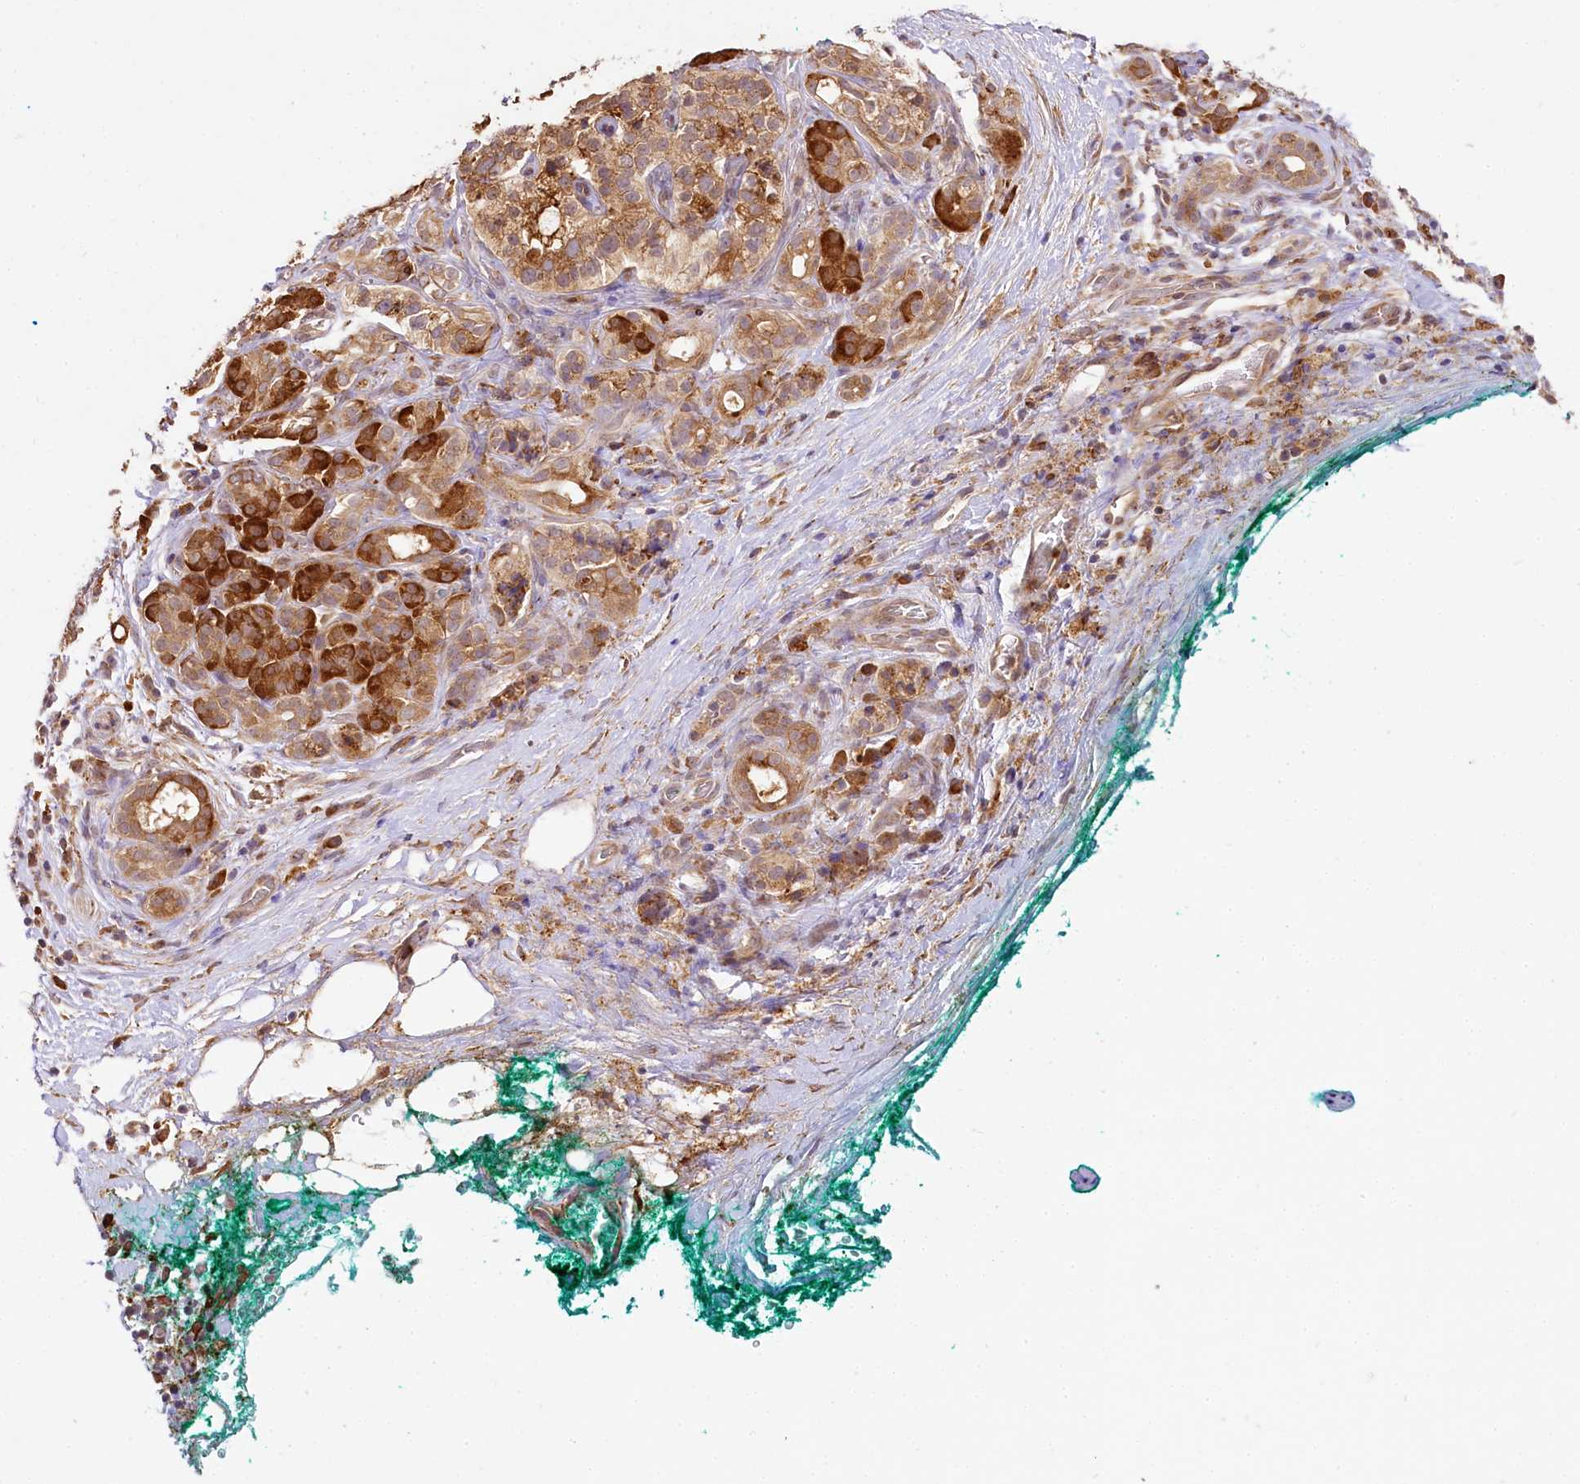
{"staining": {"intensity": "moderate", "quantity": ">75%", "location": "cytoplasmic/membranous"}, "tissue": "pancreatic cancer", "cell_type": "Tumor cells", "image_type": "cancer", "snomed": [{"axis": "morphology", "description": "Adenocarcinoma, NOS"}, {"axis": "topography", "description": "Pancreas"}], "caption": "Brown immunohistochemical staining in pancreatic cancer (adenocarcinoma) exhibits moderate cytoplasmic/membranous staining in about >75% of tumor cells. The staining is performed using DAB (3,3'-diaminobenzidine) brown chromogen to label protein expression. The nuclei are counter-stained blue using hematoxylin.", "gene": "PPIP5K2", "patient": {"sex": "male", "age": 78}}